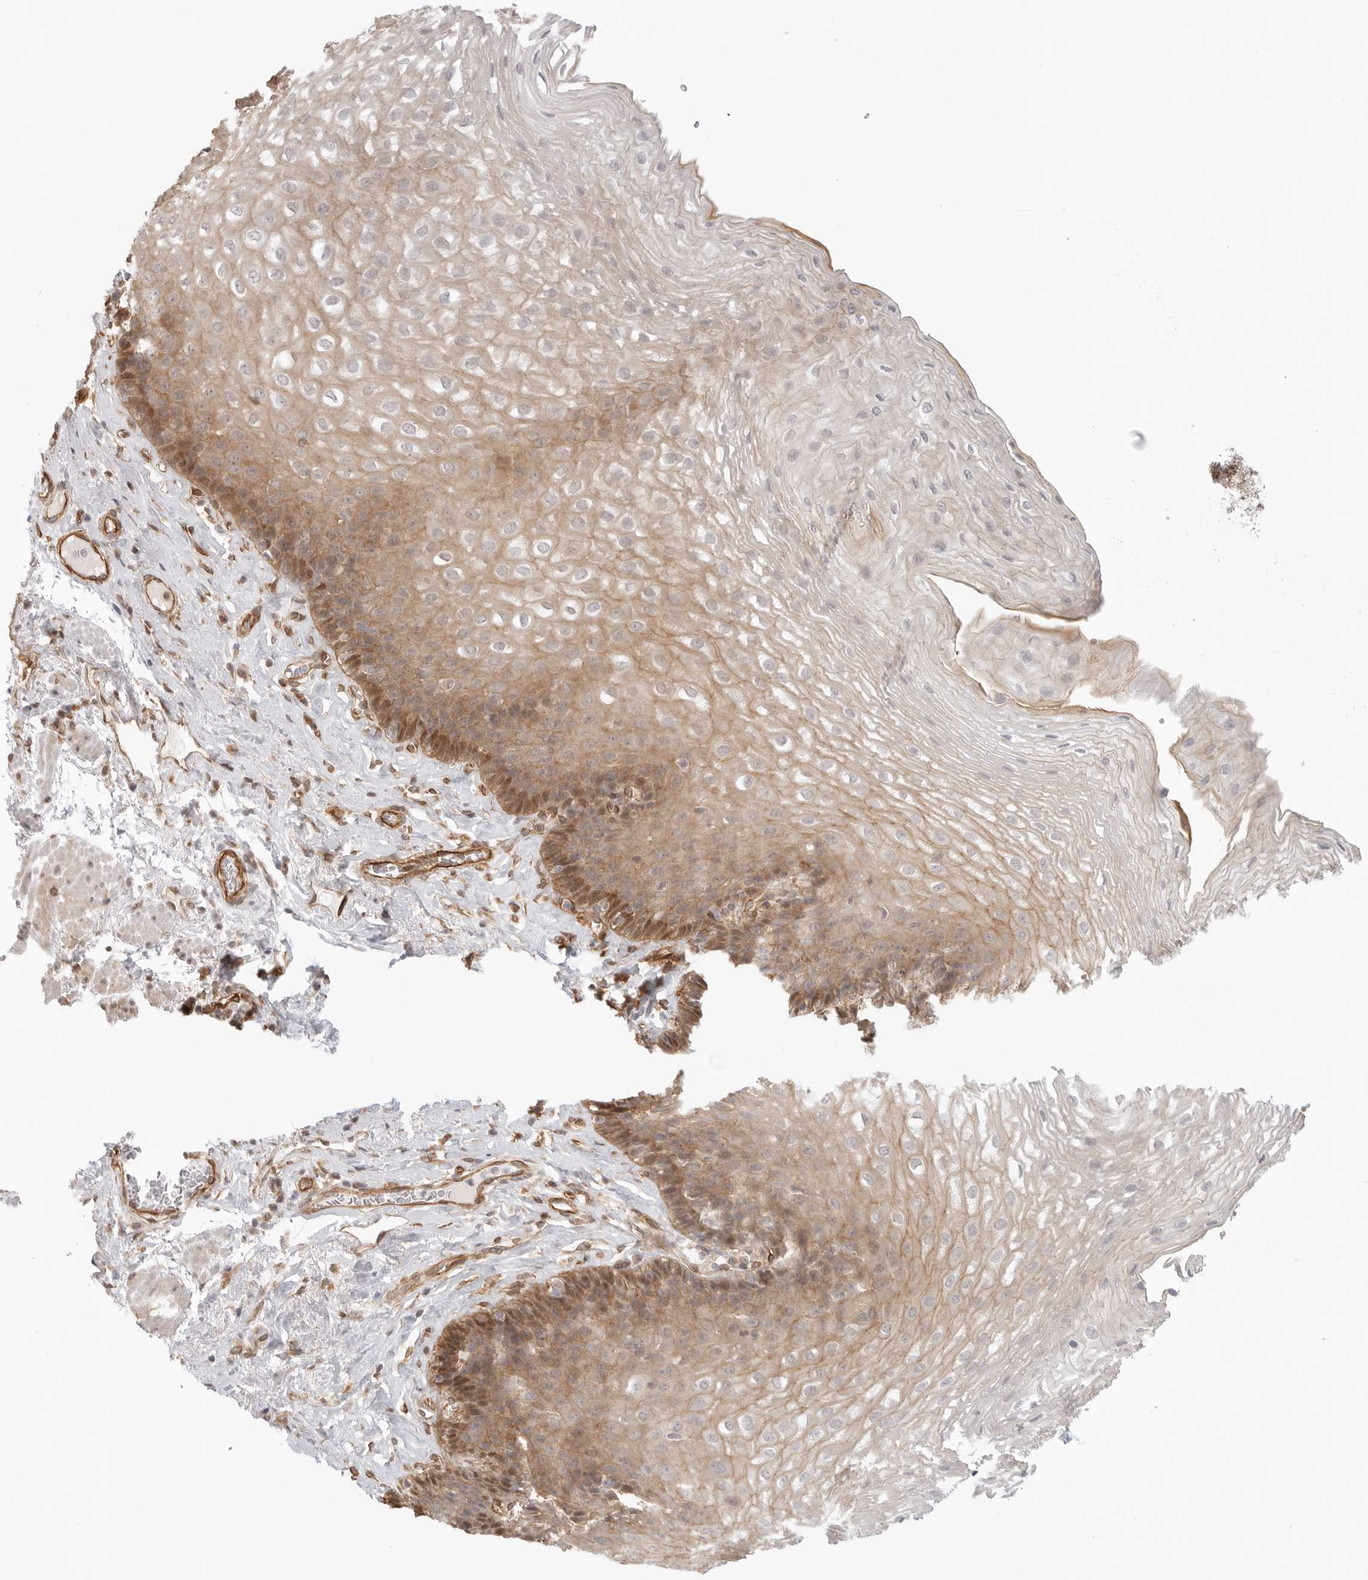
{"staining": {"intensity": "moderate", "quantity": ">75%", "location": "cytoplasmic/membranous,nuclear"}, "tissue": "esophagus", "cell_type": "Squamous epithelial cells", "image_type": "normal", "snomed": [{"axis": "morphology", "description": "Normal tissue, NOS"}, {"axis": "topography", "description": "Esophagus"}], "caption": "Esophagus stained with IHC demonstrates moderate cytoplasmic/membranous,nuclear positivity in about >75% of squamous epithelial cells. Using DAB (brown) and hematoxylin (blue) stains, captured at high magnification using brightfield microscopy.", "gene": "ATOH7", "patient": {"sex": "female", "age": 66}}